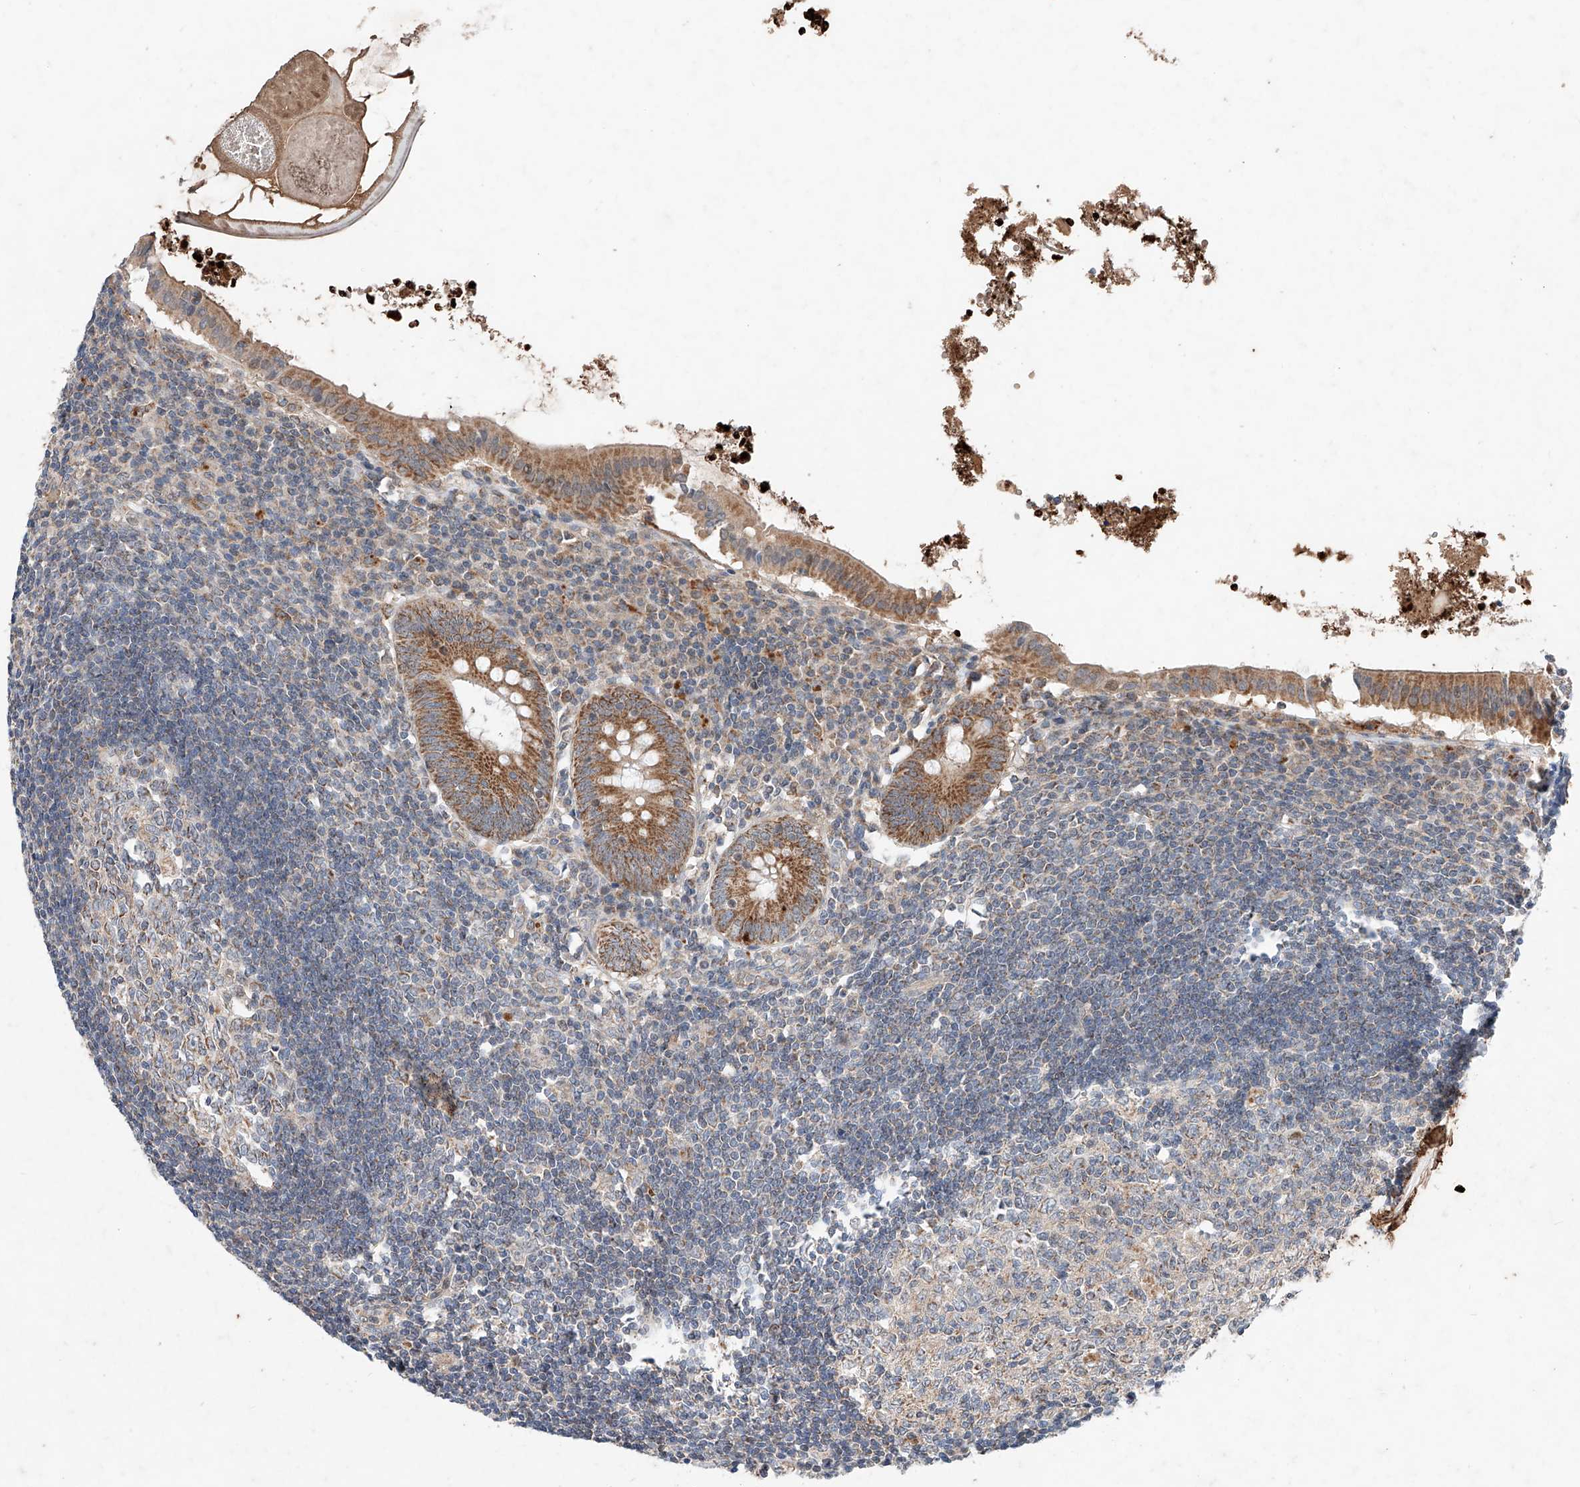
{"staining": {"intensity": "moderate", "quantity": ">75%", "location": "cytoplasmic/membranous"}, "tissue": "appendix", "cell_type": "Glandular cells", "image_type": "normal", "snomed": [{"axis": "morphology", "description": "Normal tissue, NOS"}, {"axis": "topography", "description": "Appendix"}], "caption": "Human appendix stained for a protein (brown) exhibits moderate cytoplasmic/membranous positive staining in approximately >75% of glandular cells.", "gene": "FASTK", "patient": {"sex": "female", "age": 54}}